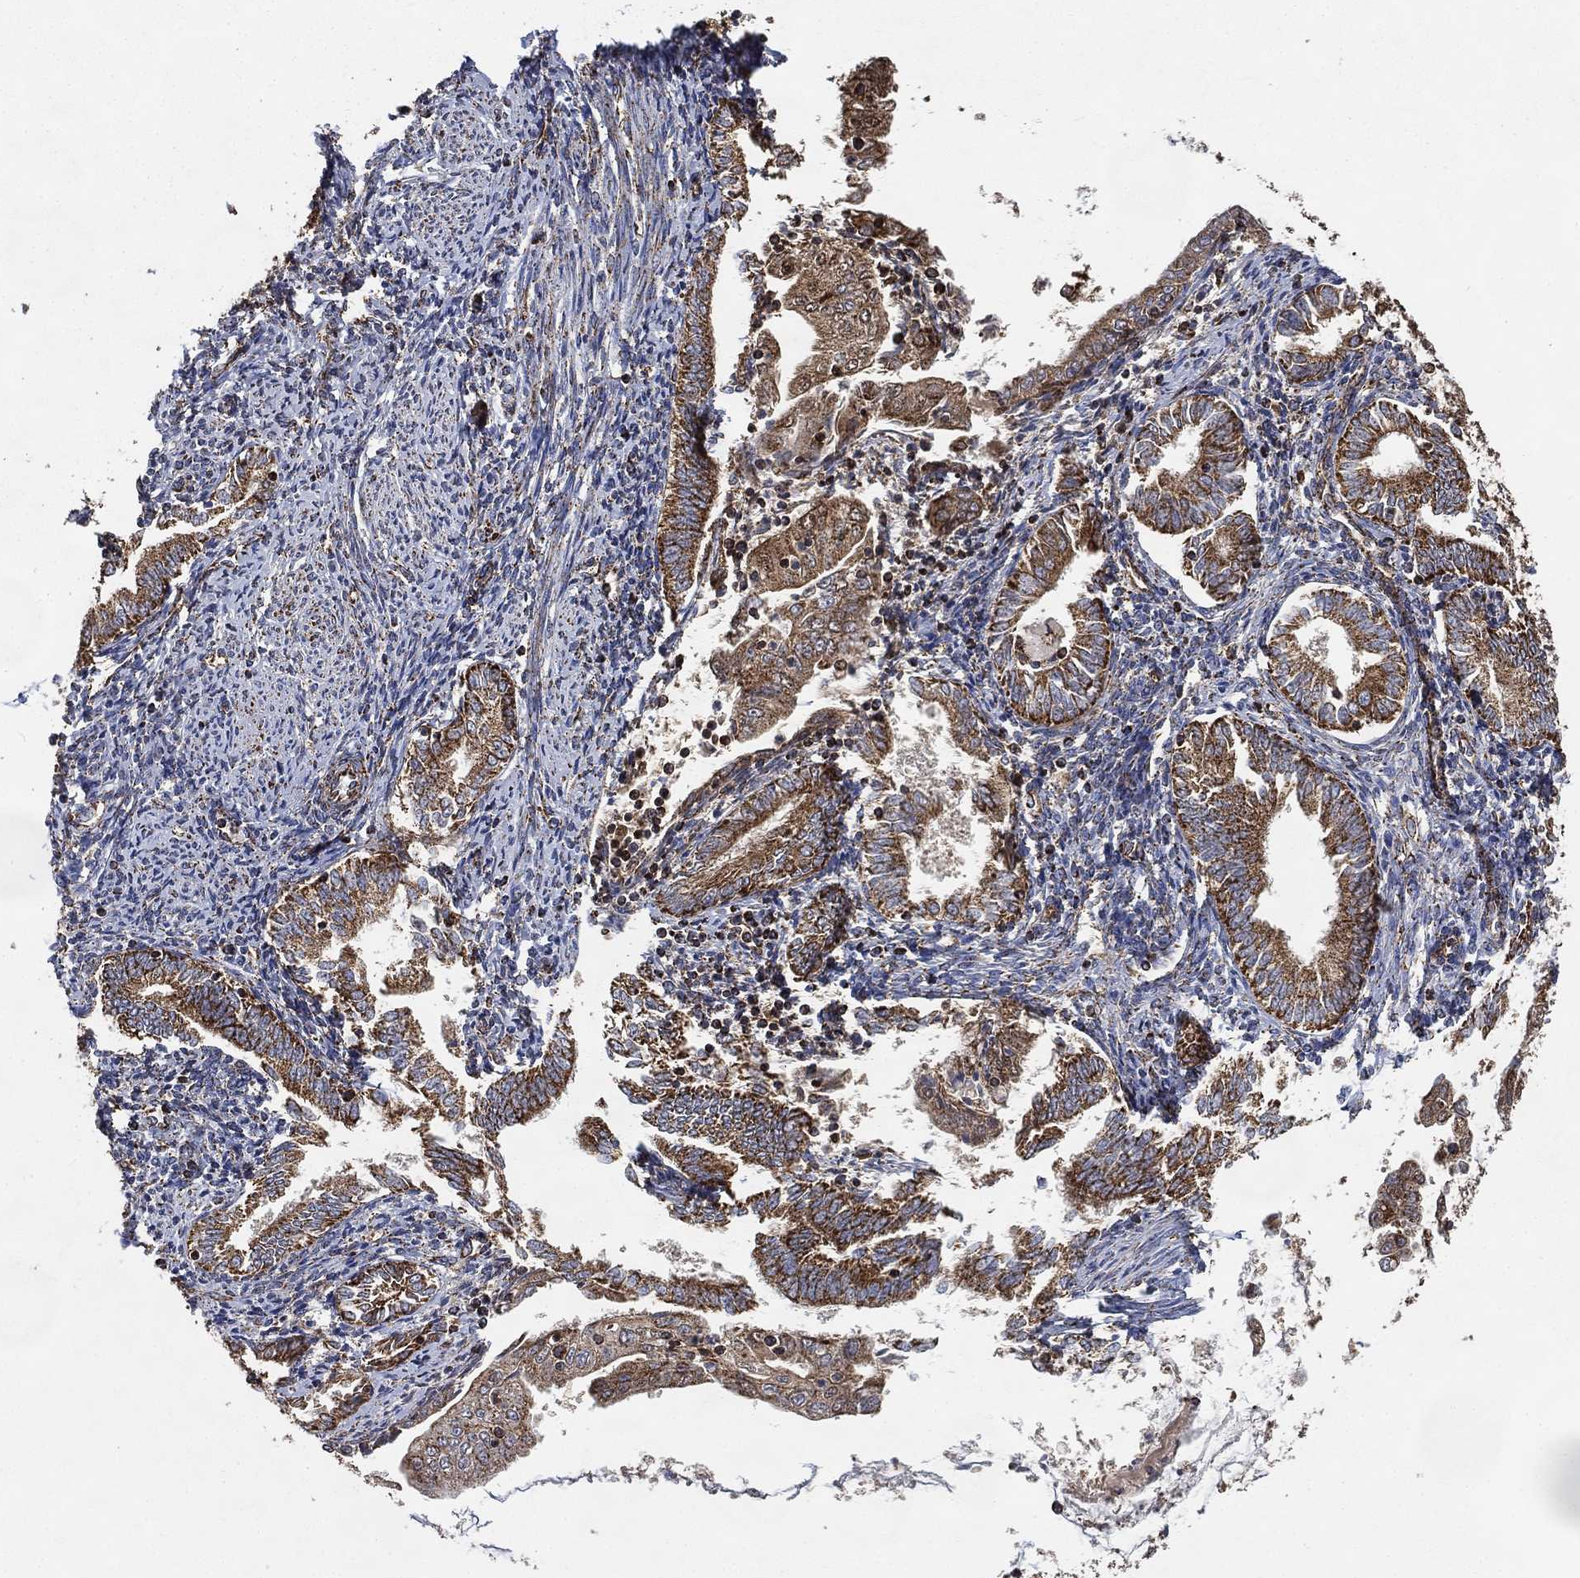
{"staining": {"intensity": "strong", "quantity": ">75%", "location": "cytoplasmic/membranous"}, "tissue": "endometrial cancer", "cell_type": "Tumor cells", "image_type": "cancer", "snomed": [{"axis": "morphology", "description": "Adenocarcinoma, NOS"}, {"axis": "topography", "description": "Endometrium"}], "caption": "Human endometrial cancer stained with a brown dye displays strong cytoplasmic/membranous positive positivity in about >75% of tumor cells.", "gene": "SLC38A7", "patient": {"sex": "female", "age": 56}}